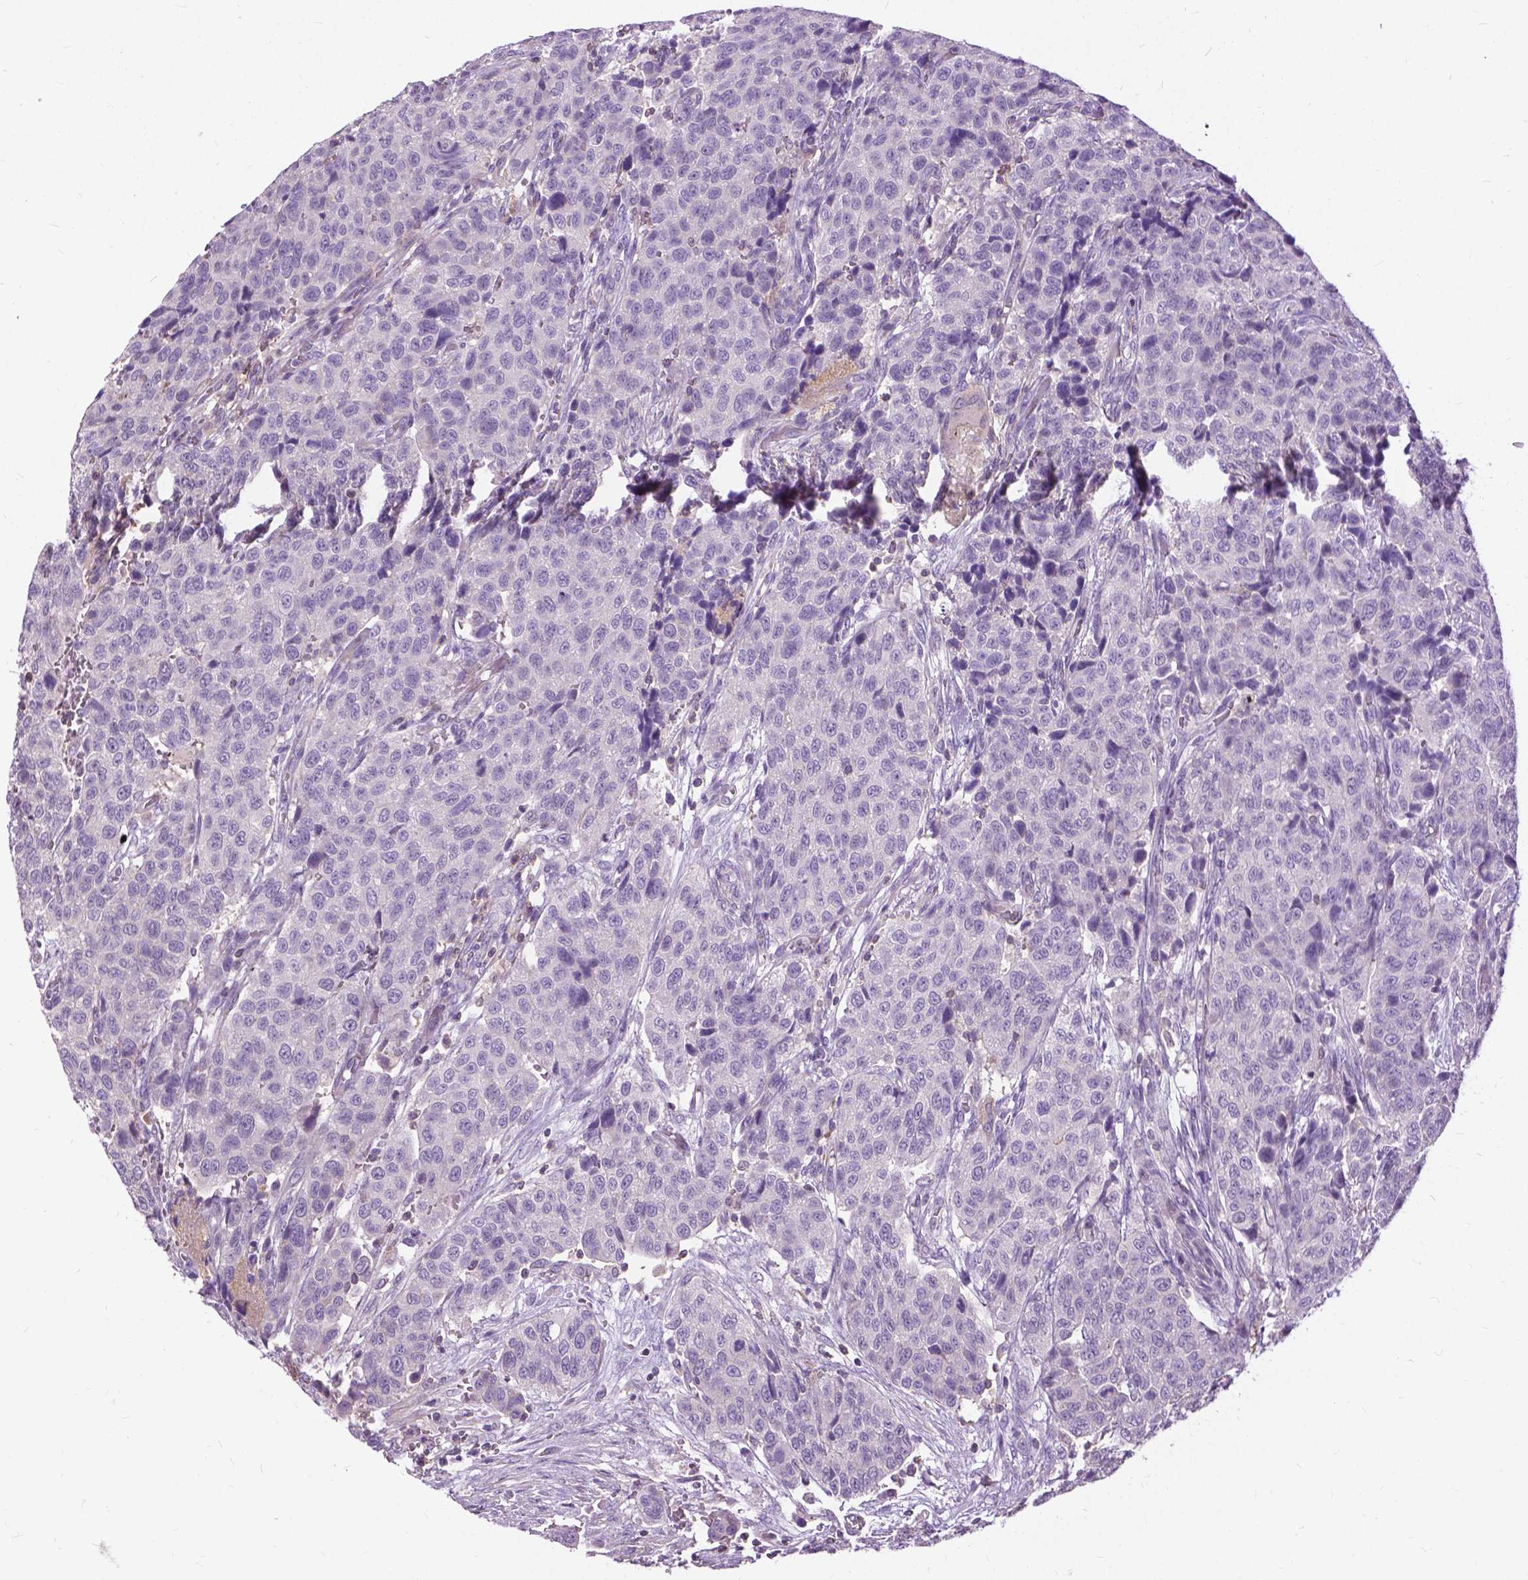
{"staining": {"intensity": "negative", "quantity": "none", "location": "none"}, "tissue": "urothelial cancer", "cell_type": "Tumor cells", "image_type": "cancer", "snomed": [{"axis": "morphology", "description": "Urothelial carcinoma, High grade"}, {"axis": "topography", "description": "Urinary bladder"}], "caption": "Immunohistochemistry photomicrograph of neoplastic tissue: urothelial carcinoma (high-grade) stained with DAB (3,3'-diaminobenzidine) shows no significant protein positivity in tumor cells. (Stains: DAB (3,3'-diaminobenzidine) IHC with hematoxylin counter stain, Microscopy: brightfield microscopy at high magnification).", "gene": "JAK3", "patient": {"sex": "female", "age": 58}}